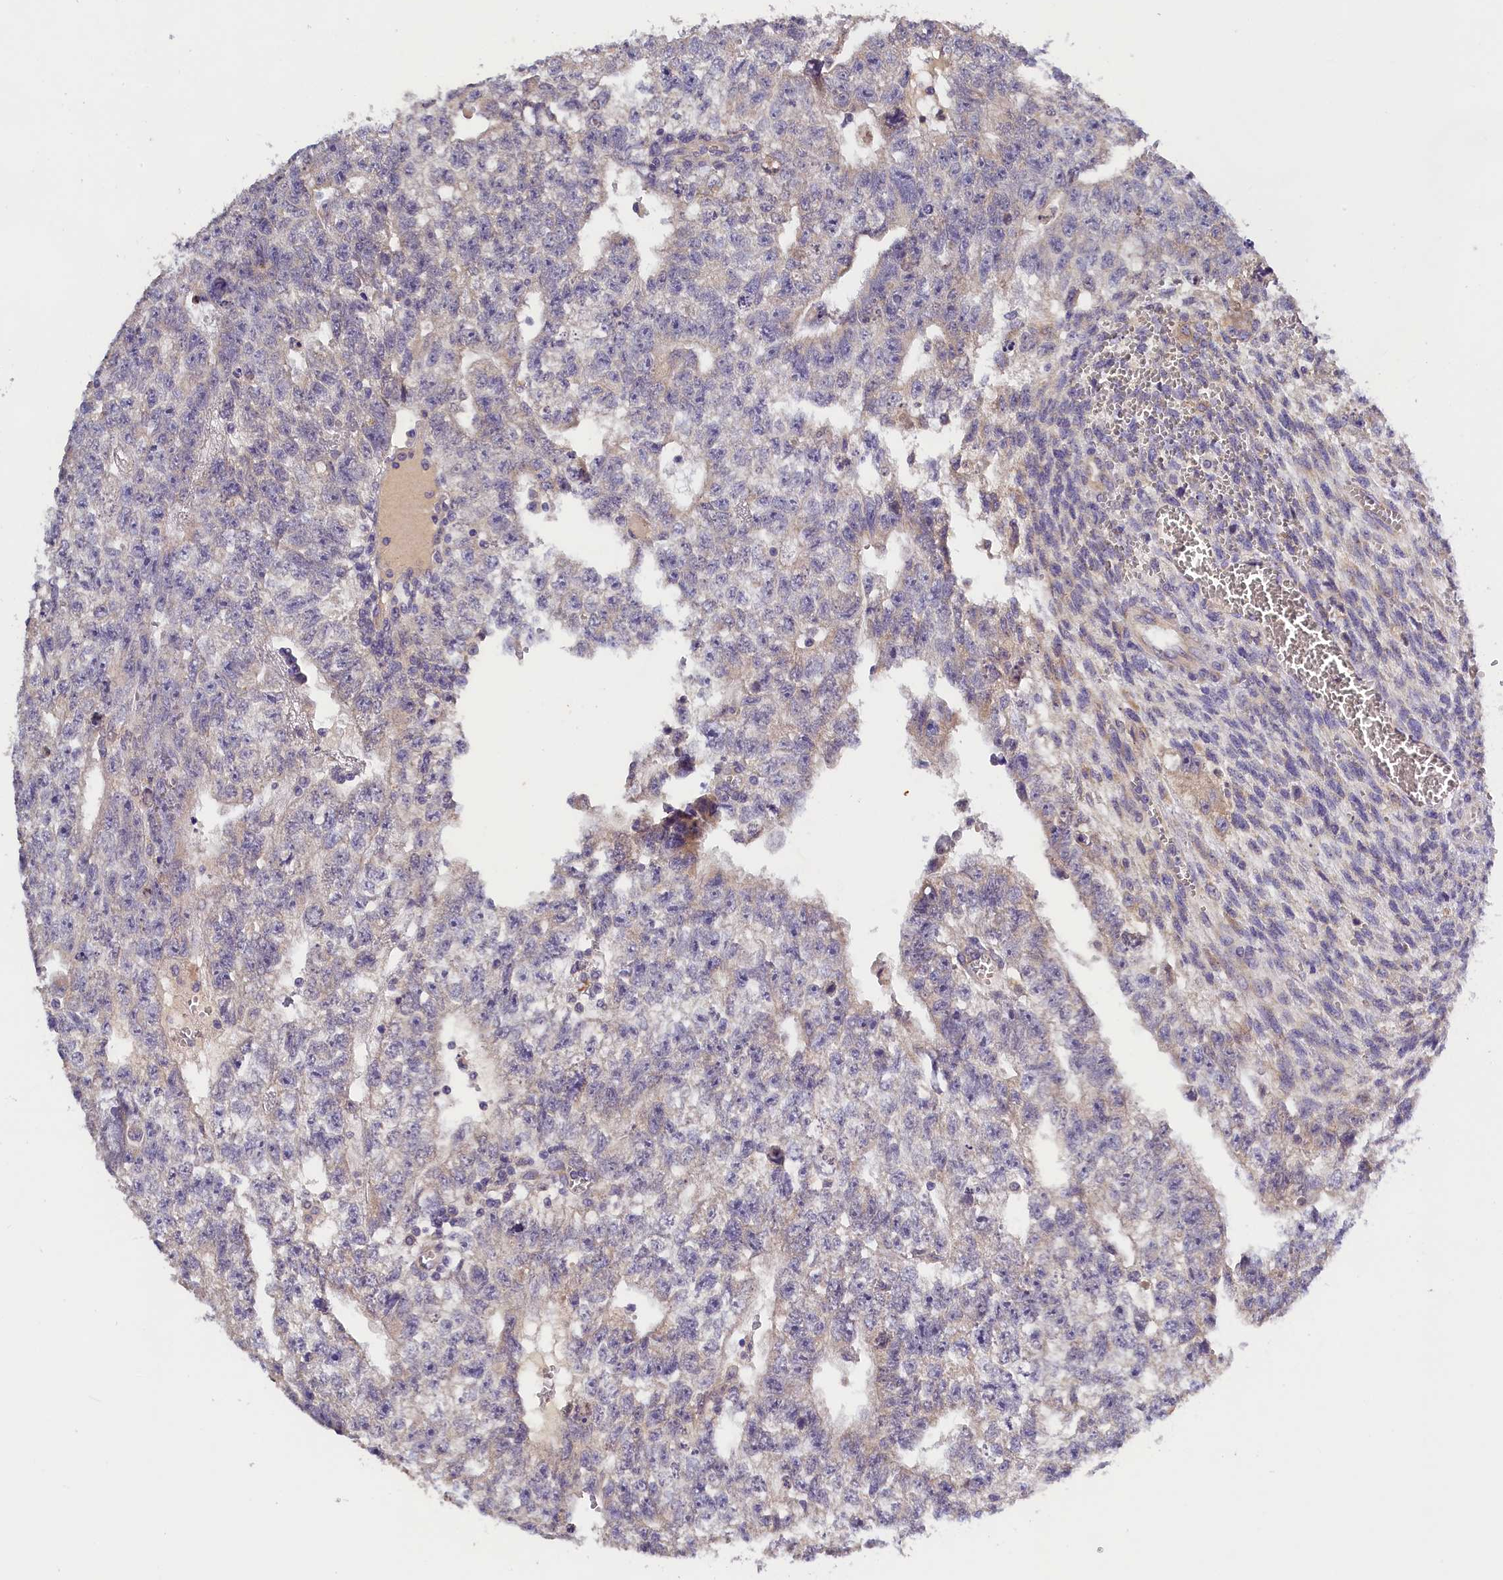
{"staining": {"intensity": "negative", "quantity": "none", "location": "none"}, "tissue": "testis cancer", "cell_type": "Tumor cells", "image_type": "cancer", "snomed": [{"axis": "morphology", "description": "Carcinoma, Embryonal, NOS"}, {"axis": "topography", "description": "Testis"}], "caption": "This histopathology image is of testis cancer (embryonal carcinoma) stained with immunohistochemistry (IHC) to label a protein in brown with the nuclei are counter-stained blue. There is no positivity in tumor cells.", "gene": "ST7L", "patient": {"sex": "male", "age": 26}}